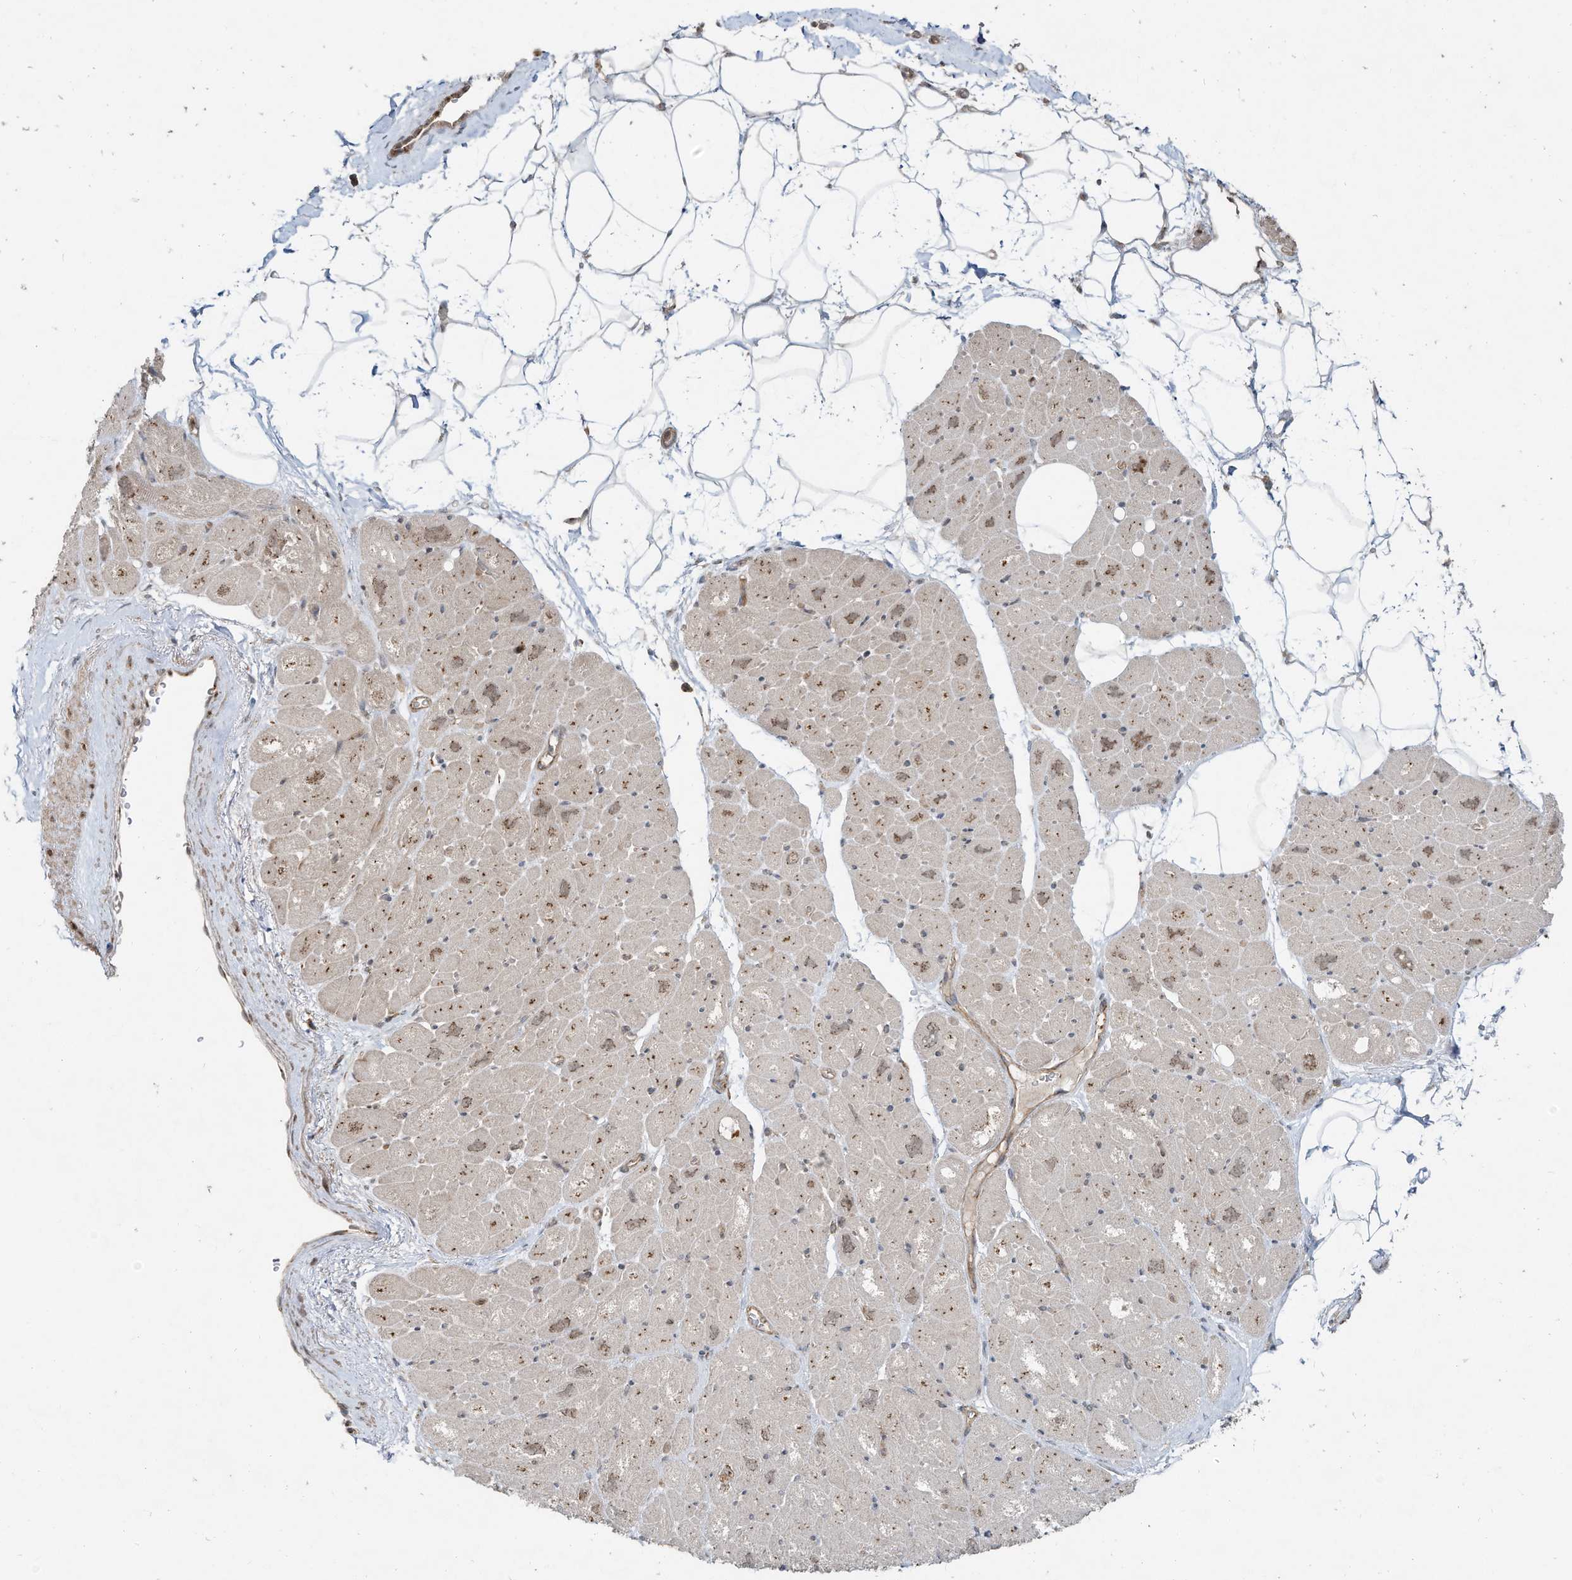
{"staining": {"intensity": "moderate", "quantity": ">75%", "location": "cytoplasmic/membranous,nuclear"}, "tissue": "heart muscle", "cell_type": "Cardiomyocytes", "image_type": "normal", "snomed": [{"axis": "morphology", "description": "Normal tissue, NOS"}, {"axis": "topography", "description": "Heart"}], "caption": "A high-resolution micrograph shows immunohistochemistry staining of normal heart muscle, which exhibits moderate cytoplasmic/membranous,nuclear positivity in approximately >75% of cardiomyocytes.", "gene": "CUX1", "patient": {"sex": "male", "age": 50}}